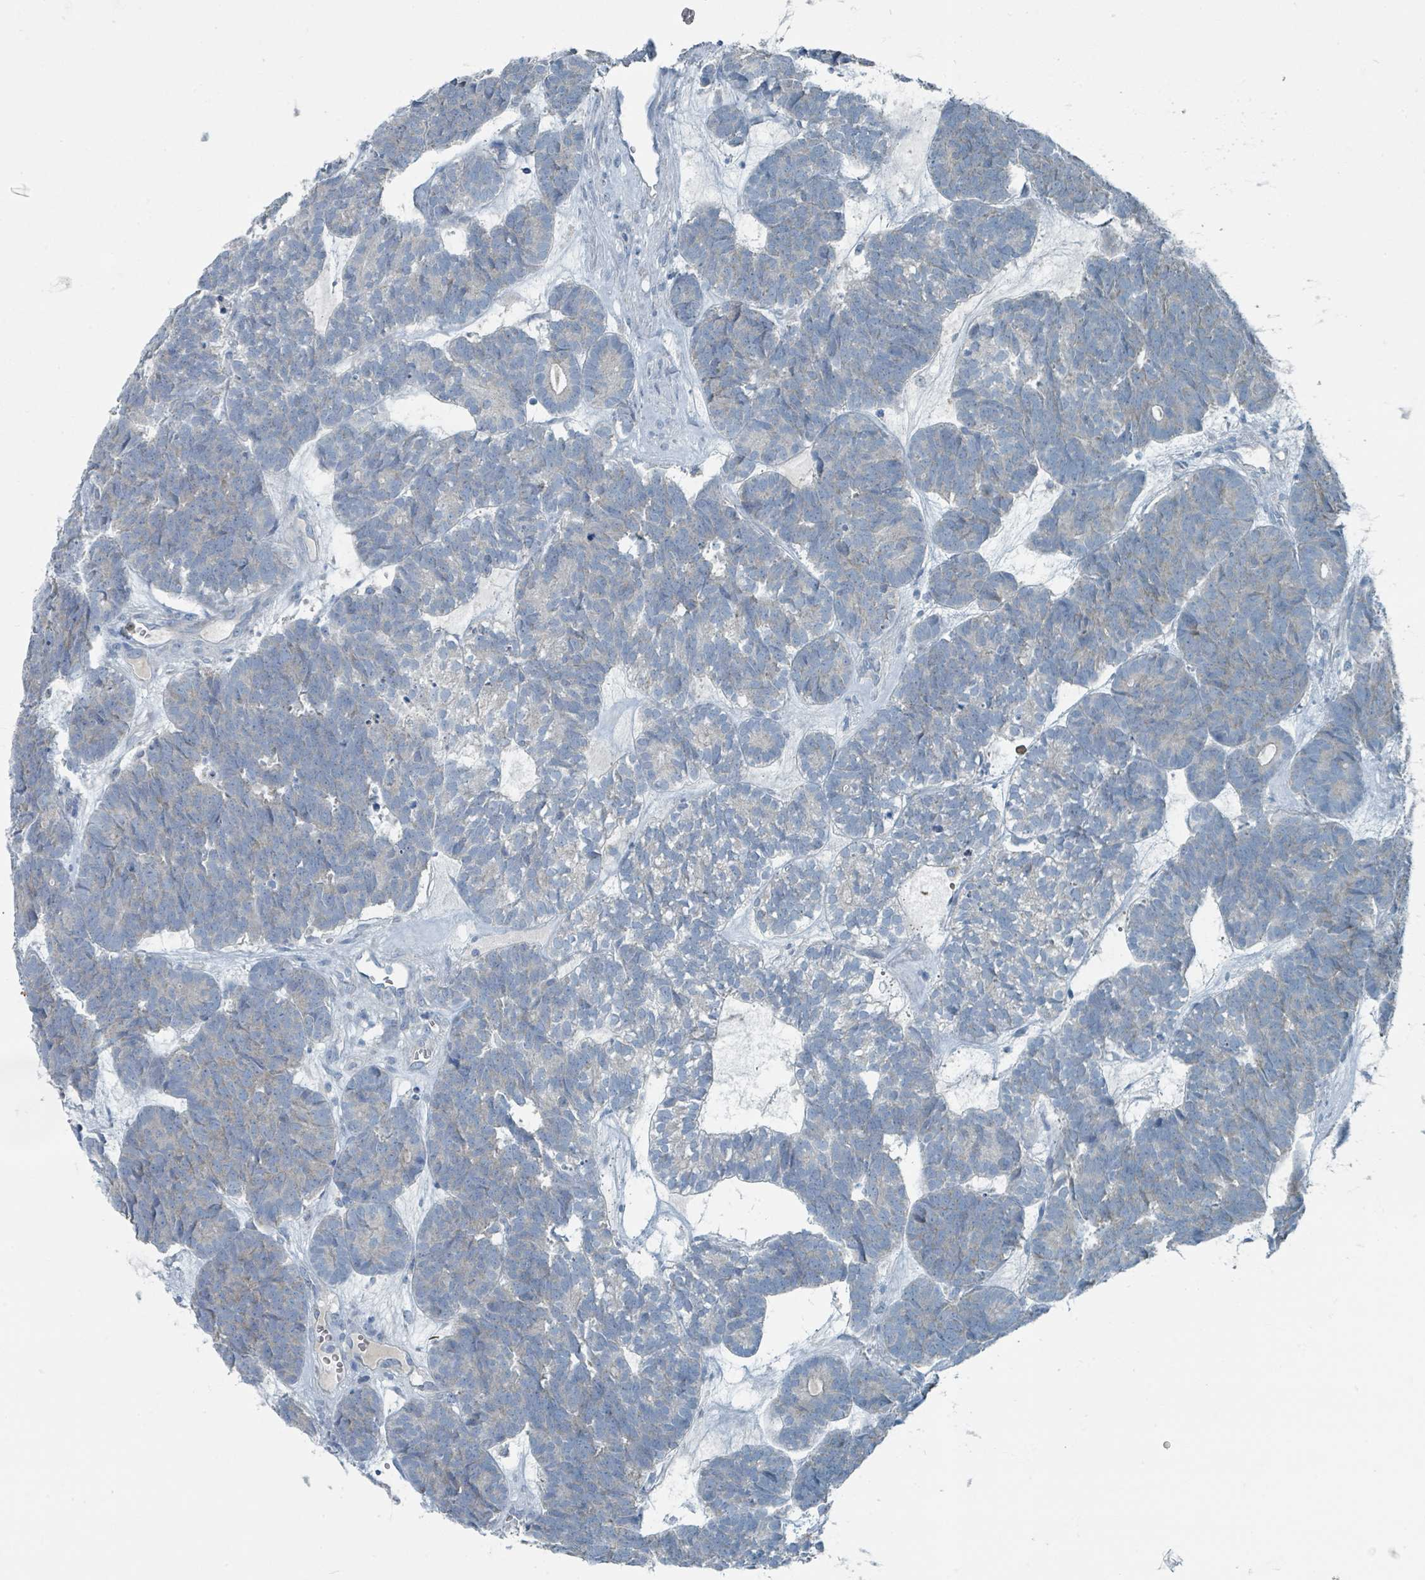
{"staining": {"intensity": "negative", "quantity": "none", "location": "none"}, "tissue": "head and neck cancer", "cell_type": "Tumor cells", "image_type": "cancer", "snomed": [{"axis": "morphology", "description": "Adenocarcinoma, NOS"}, {"axis": "topography", "description": "Head-Neck"}], "caption": "This histopathology image is of adenocarcinoma (head and neck) stained with immunohistochemistry to label a protein in brown with the nuclei are counter-stained blue. There is no positivity in tumor cells. (Brightfield microscopy of DAB IHC at high magnification).", "gene": "RASA4", "patient": {"sex": "female", "age": 81}}